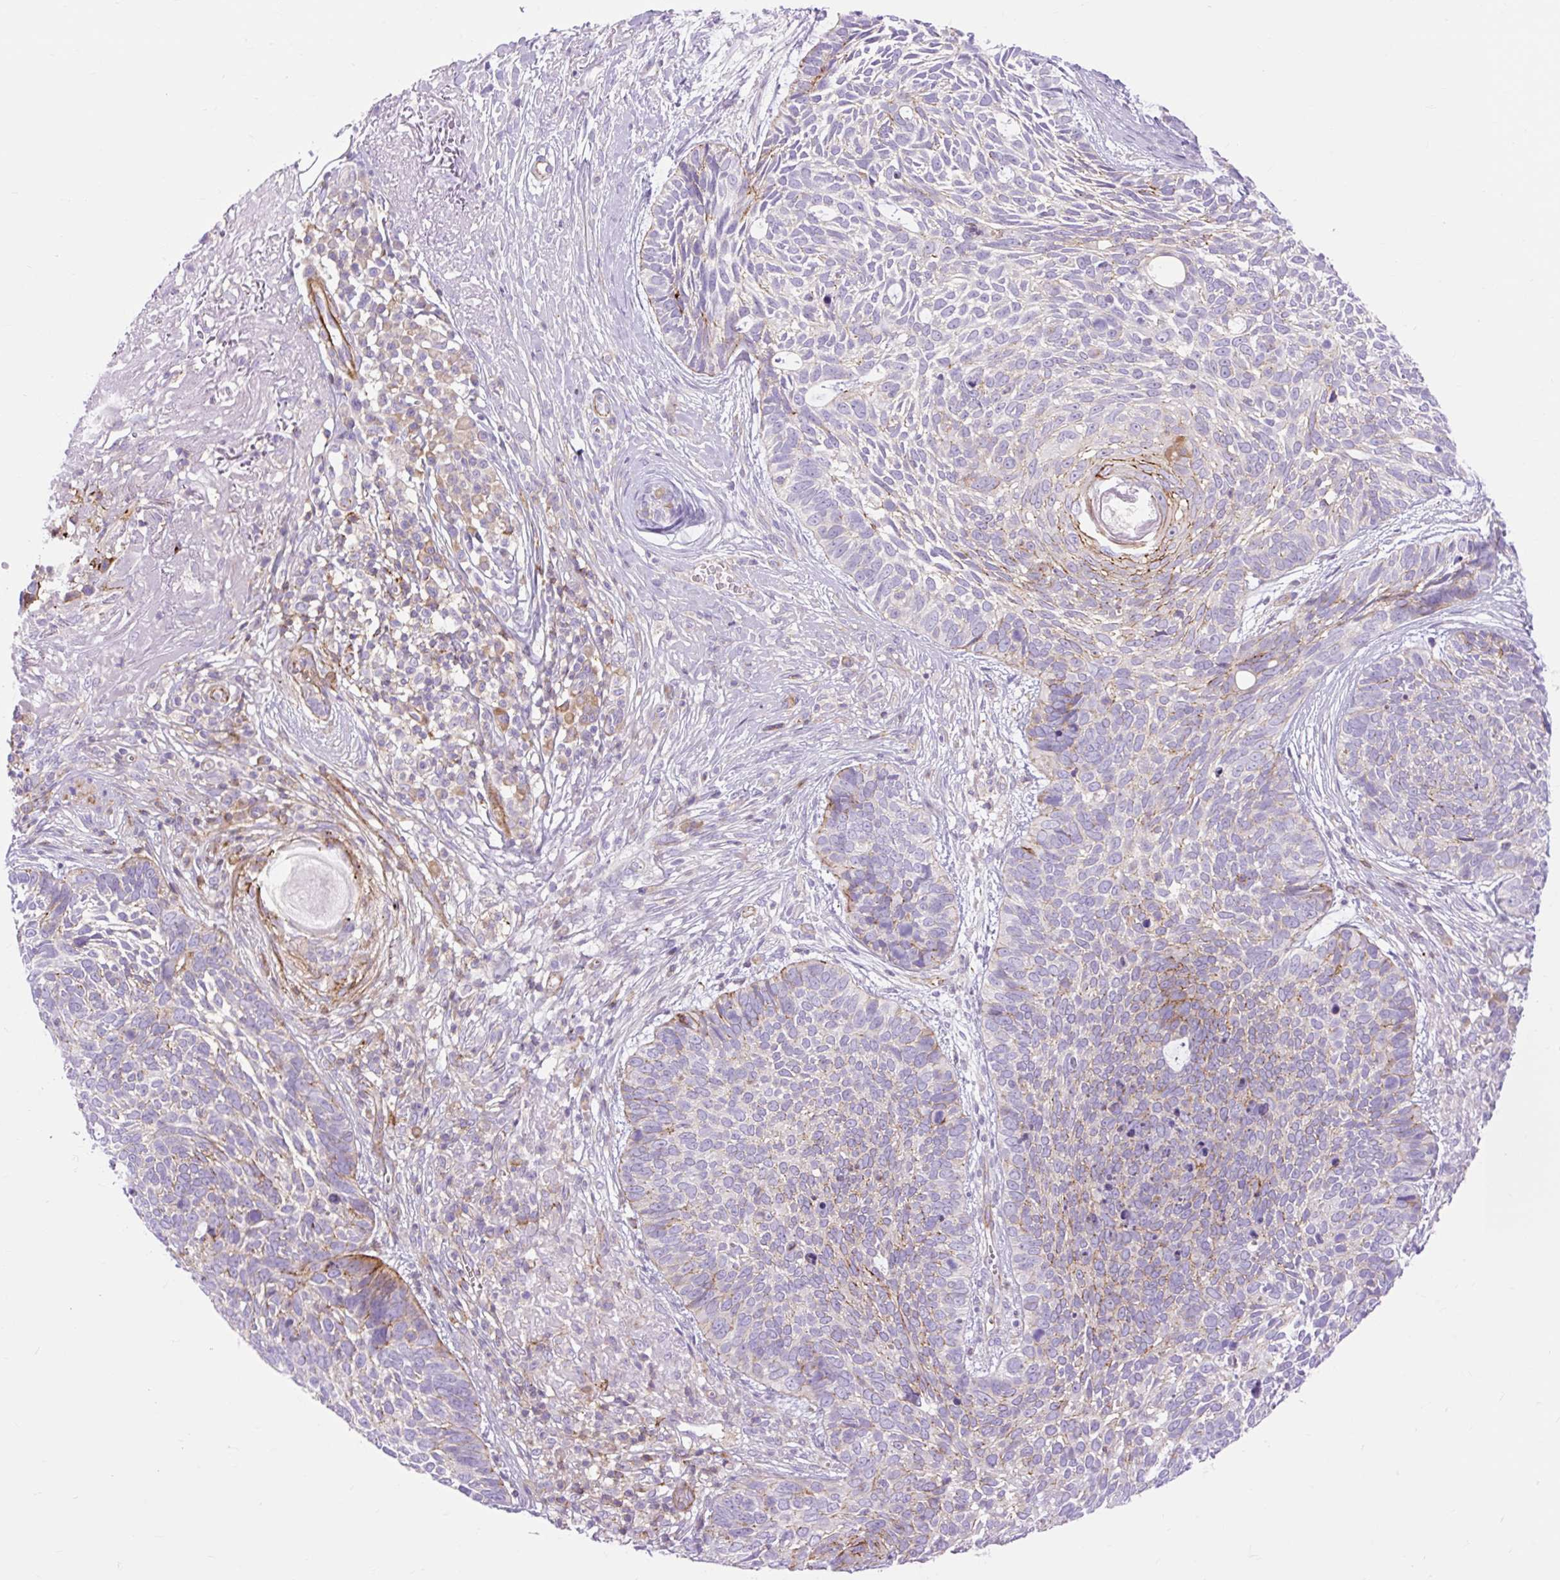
{"staining": {"intensity": "negative", "quantity": "none", "location": "none"}, "tissue": "skin cancer", "cell_type": "Tumor cells", "image_type": "cancer", "snomed": [{"axis": "morphology", "description": "Basal cell carcinoma"}, {"axis": "topography", "description": "Skin"}, {"axis": "topography", "description": "Skin of face"}], "caption": "Tumor cells are negative for protein expression in human skin basal cell carcinoma.", "gene": "CORO7-PAM16", "patient": {"sex": "female", "age": 95}}